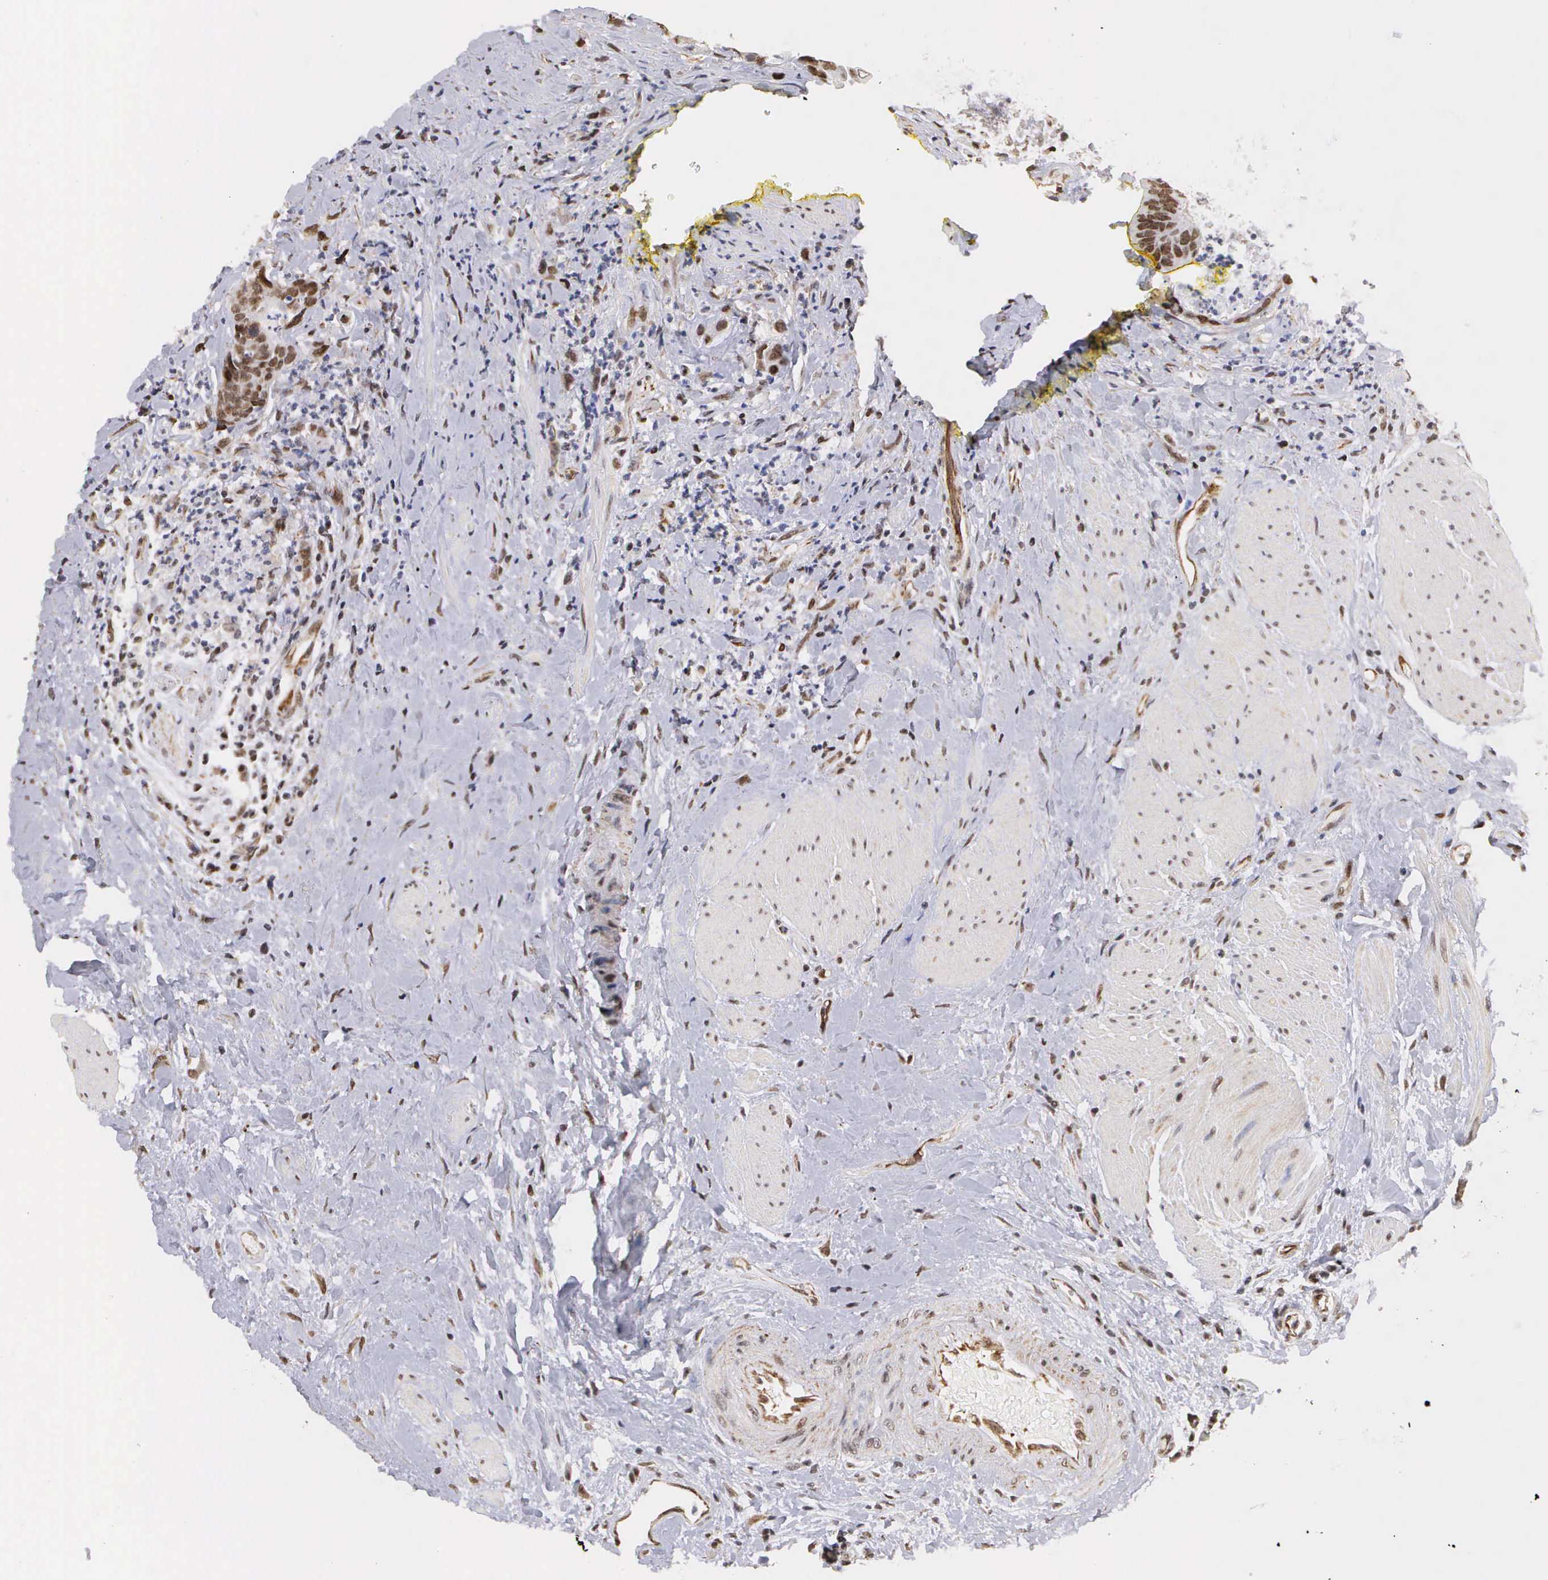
{"staining": {"intensity": "moderate", "quantity": ">75%", "location": "nuclear"}, "tissue": "colorectal cancer", "cell_type": "Tumor cells", "image_type": "cancer", "snomed": [{"axis": "morphology", "description": "Adenocarcinoma, NOS"}, {"axis": "topography", "description": "Rectum"}], "caption": "High-magnification brightfield microscopy of colorectal cancer (adenocarcinoma) stained with DAB (brown) and counterstained with hematoxylin (blue). tumor cells exhibit moderate nuclear expression is identified in approximately>75% of cells.", "gene": "MORC2", "patient": {"sex": "female", "age": 65}}